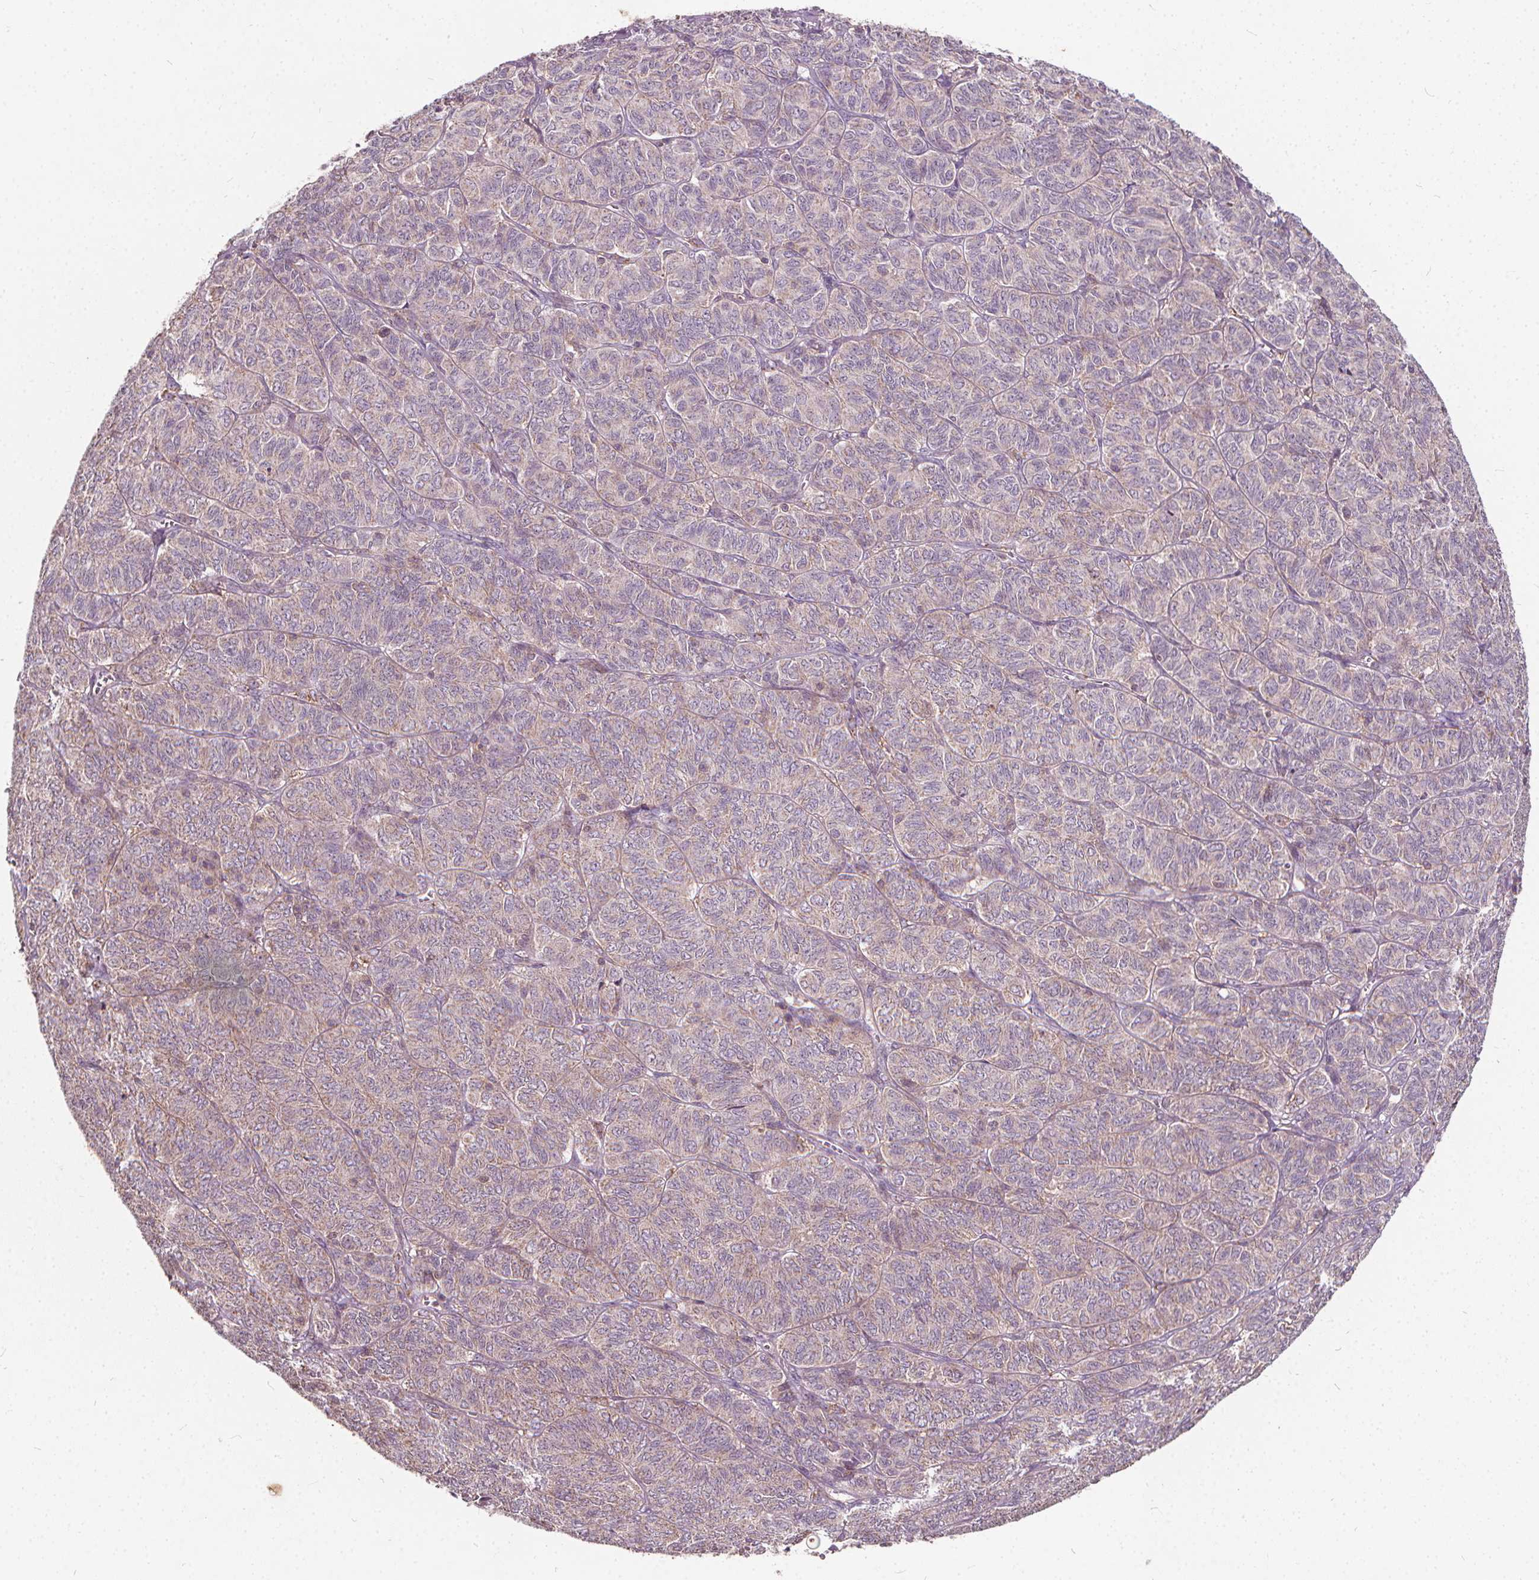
{"staining": {"intensity": "negative", "quantity": "none", "location": "none"}, "tissue": "ovarian cancer", "cell_type": "Tumor cells", "image_type": "cancer", "snomed": [{"axis": "morphology", "description": "Carcinoma, endometroid"}, {"axis": "topography", "description": "Ovary"}], "caption": "Ovarian endometroid carcinoma was stained to show a protein in brown. There is no significant staining in tumor cells.", "gene": "ORAI2", "patient": {"sex": "female", "age": 80}}